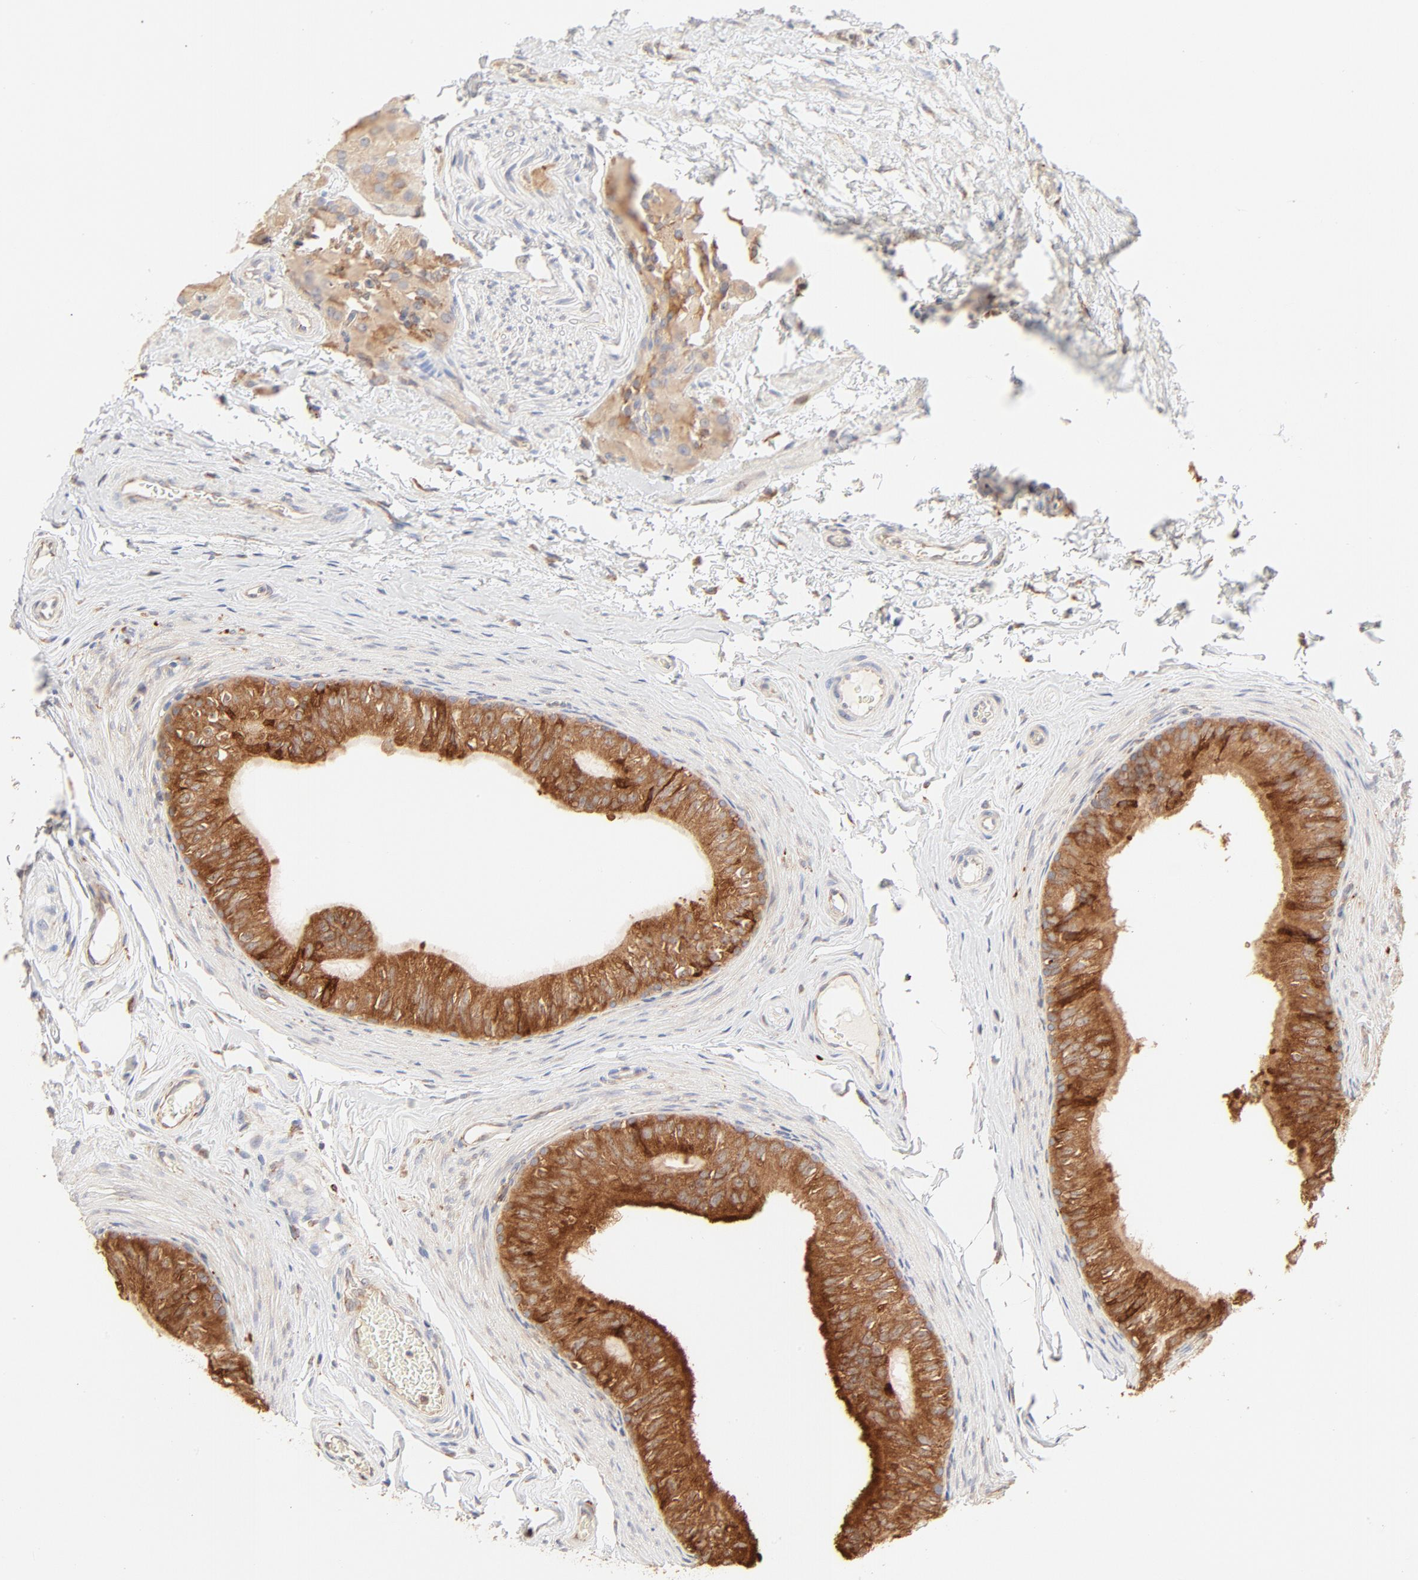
{"staining": {"intensity": "strong", "quantity": ">75%", "location": "cytoplasmic/membranous"}, "tissue": "epididymis", "cell_type": "Glandular cells", "image_type": "normal", "snomed": [{"axis": "morphology", "description": "Normal tissue, NOS"}, {"axis": "topography", "description": "Testis"}, {"axis": "topography", "description": "Epididymis"}], "caption": "IHC histopathology image of benign human epididymis stained for a protein (brown), which exhibits high levels of strong cytoplasmic/membranous expression in approximately >75% of glandular cells.", "gene": "PARP12", "patient": {"sex": "male", "age": 36}}